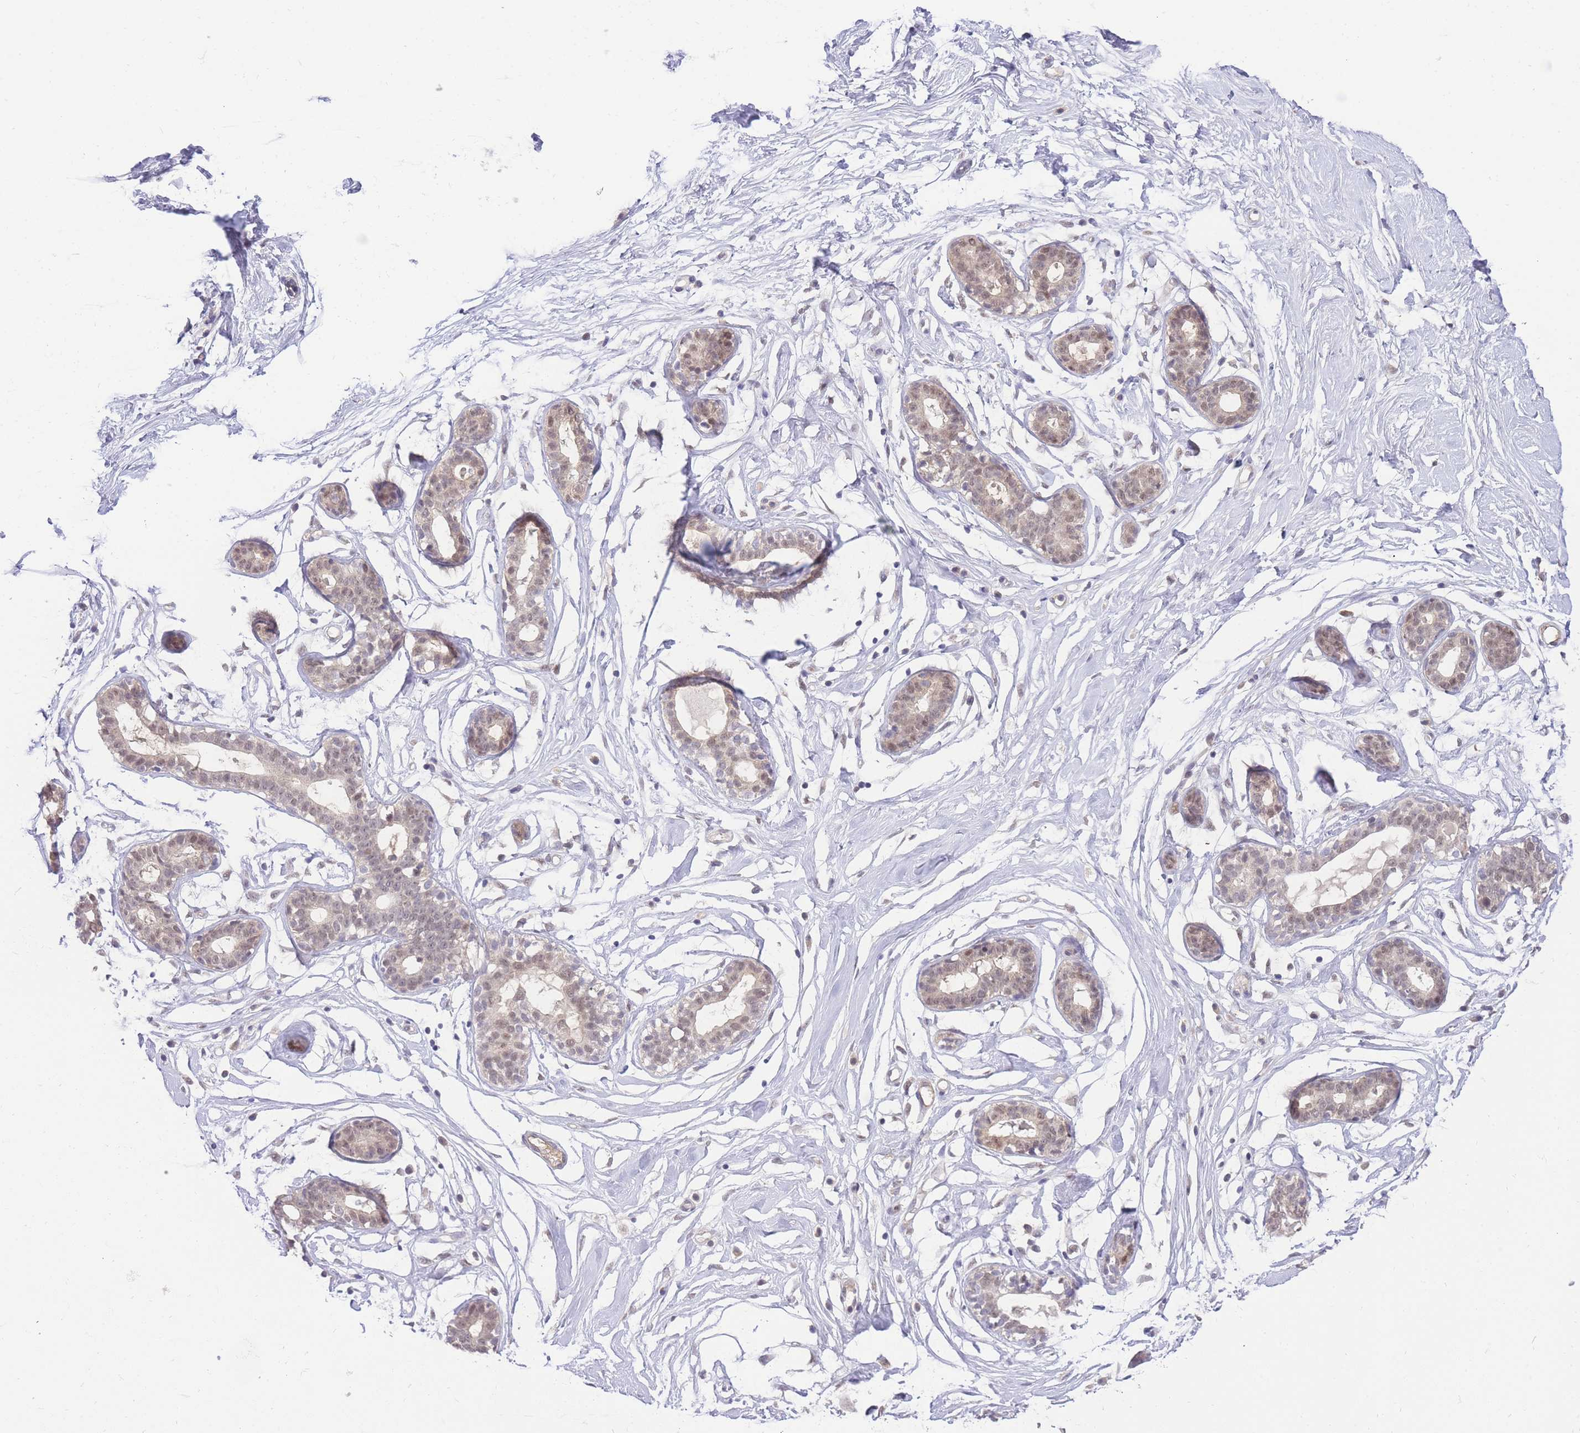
{"staining": {"intensity": "negative", "quantity": "none", "location": "none"}, "tissue": "breast", "cell_type": "Adipocytes", "image_type": "normal", "snomed": [{"axis": "morphology", "description": "Normal tissue, NOS"}, {"axis": "morphology", "description": "Adenoma, NOS"}, {"axis": "topography", "description": "Breast"}], "caption": "Adipocytes are negative for brown protein staining in benign breast. (Immunohistochemistry, brightfield microscopy, high magnification).", "gene": "PUS10", "patient": {"sex": "female", "age": 23}}